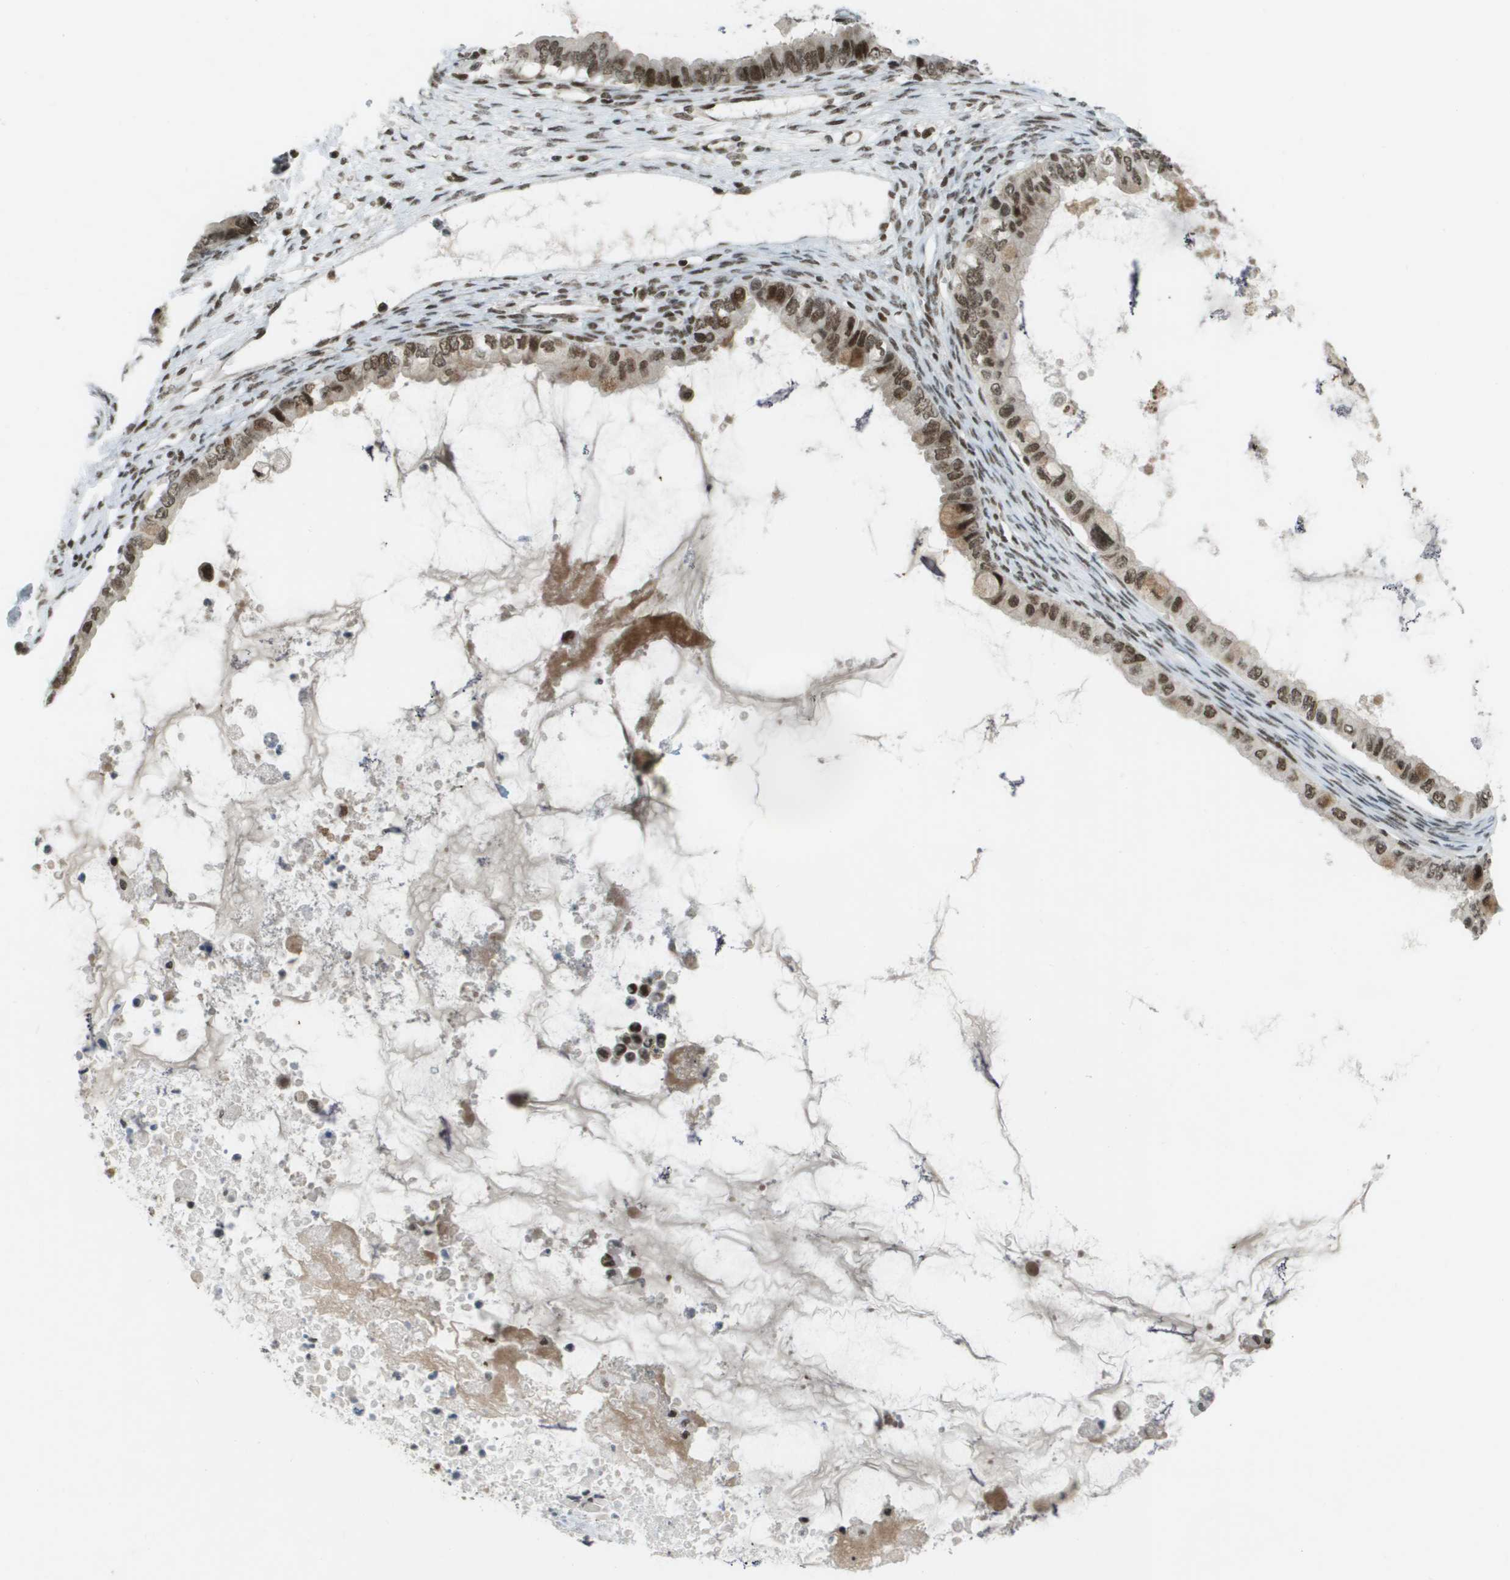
{"staining": {"intensity": "moderate", "quantity": ">75%", "location": "cytoplasmic/membranous,nuclear"}, "tissue": "ovarian cancer", "cell_type": "Tumor cells", "image_type": "cancer", "snomed": [{"axis": "morphology", "description": "Cystadenocarcinoma, mucinous, NOS"}, {"axis": "topography", "description": "Ovary"}], "caption": "IHC (DAB) staining of mucinous cystadenocarcinoma (ovarian) shows moderate cytoplasmic/membranous and nuclear protein positivity in approximately >75% of tumor cells. The staining was performed using DAB to visualize the protein expression in brown, while the nuclei were stained in blue with hematoxylin (Magnification: 20x).", "gene": "IRF7", "patient": {"sex": "female", "age": 80}}